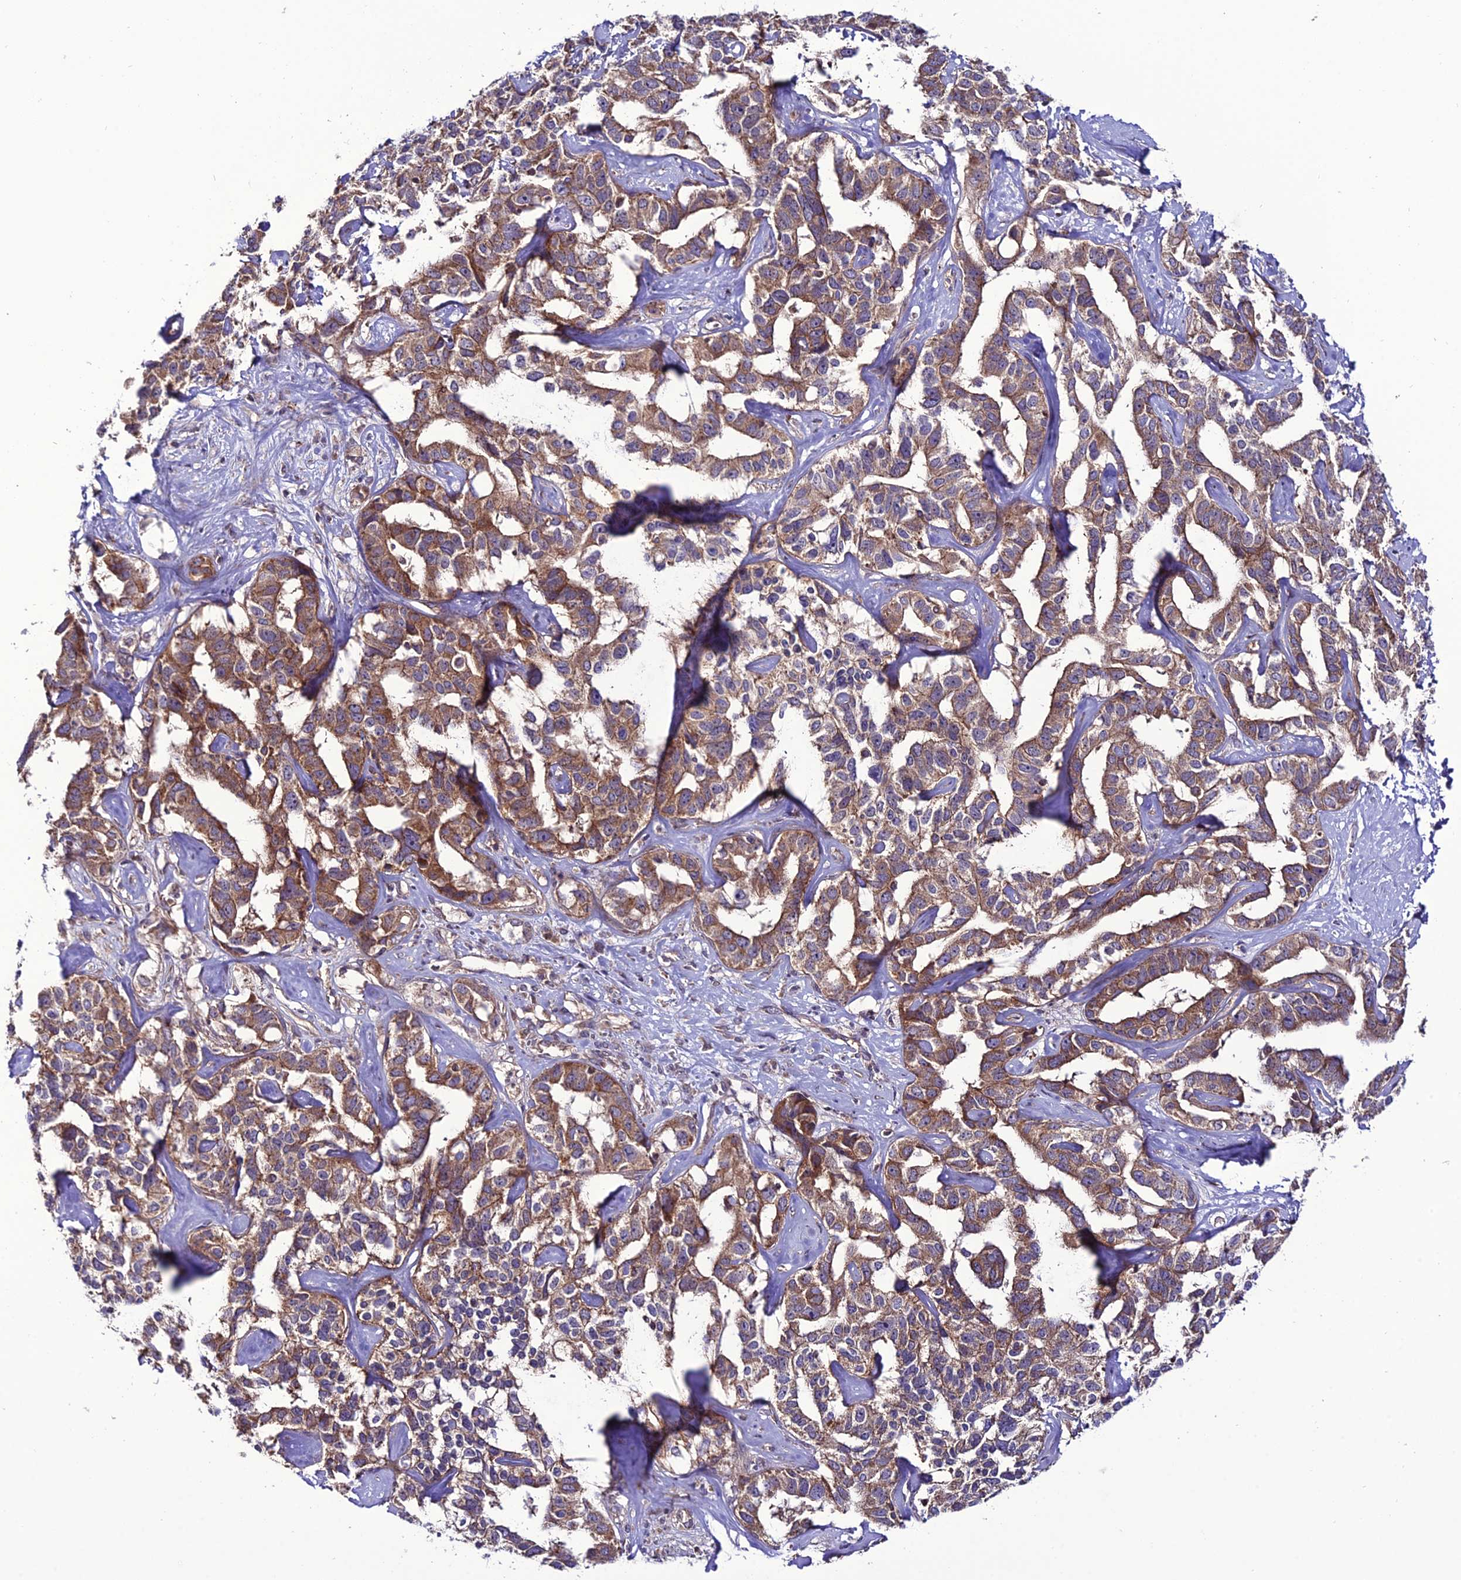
{"staining": {"intensity": "moderate", "quantity": ">75%", "location": "cytoplasmic/membranous"}, "tissue": "liver cancer", "cell_type": "Tumor cells", "image_type": "cancer", "snomed": [{"axis": "morphology", "description": "Cholangiocarcinoma"}, {"axis": "topography", "description": "Liver"}], "caption": "Tumor cells display moderate cytoplasmic/membranous positivity in about >75% of cells in liver cancer. The staining was performed using DAB (3,3'-diaminobenzidine) to visualize the protein expression in brown, while the nuclei were stained in blue with hematoxylin (Magnification: 20x).", "gene": "PPIL3", "patient": {"sex": "male", "age": 59}}